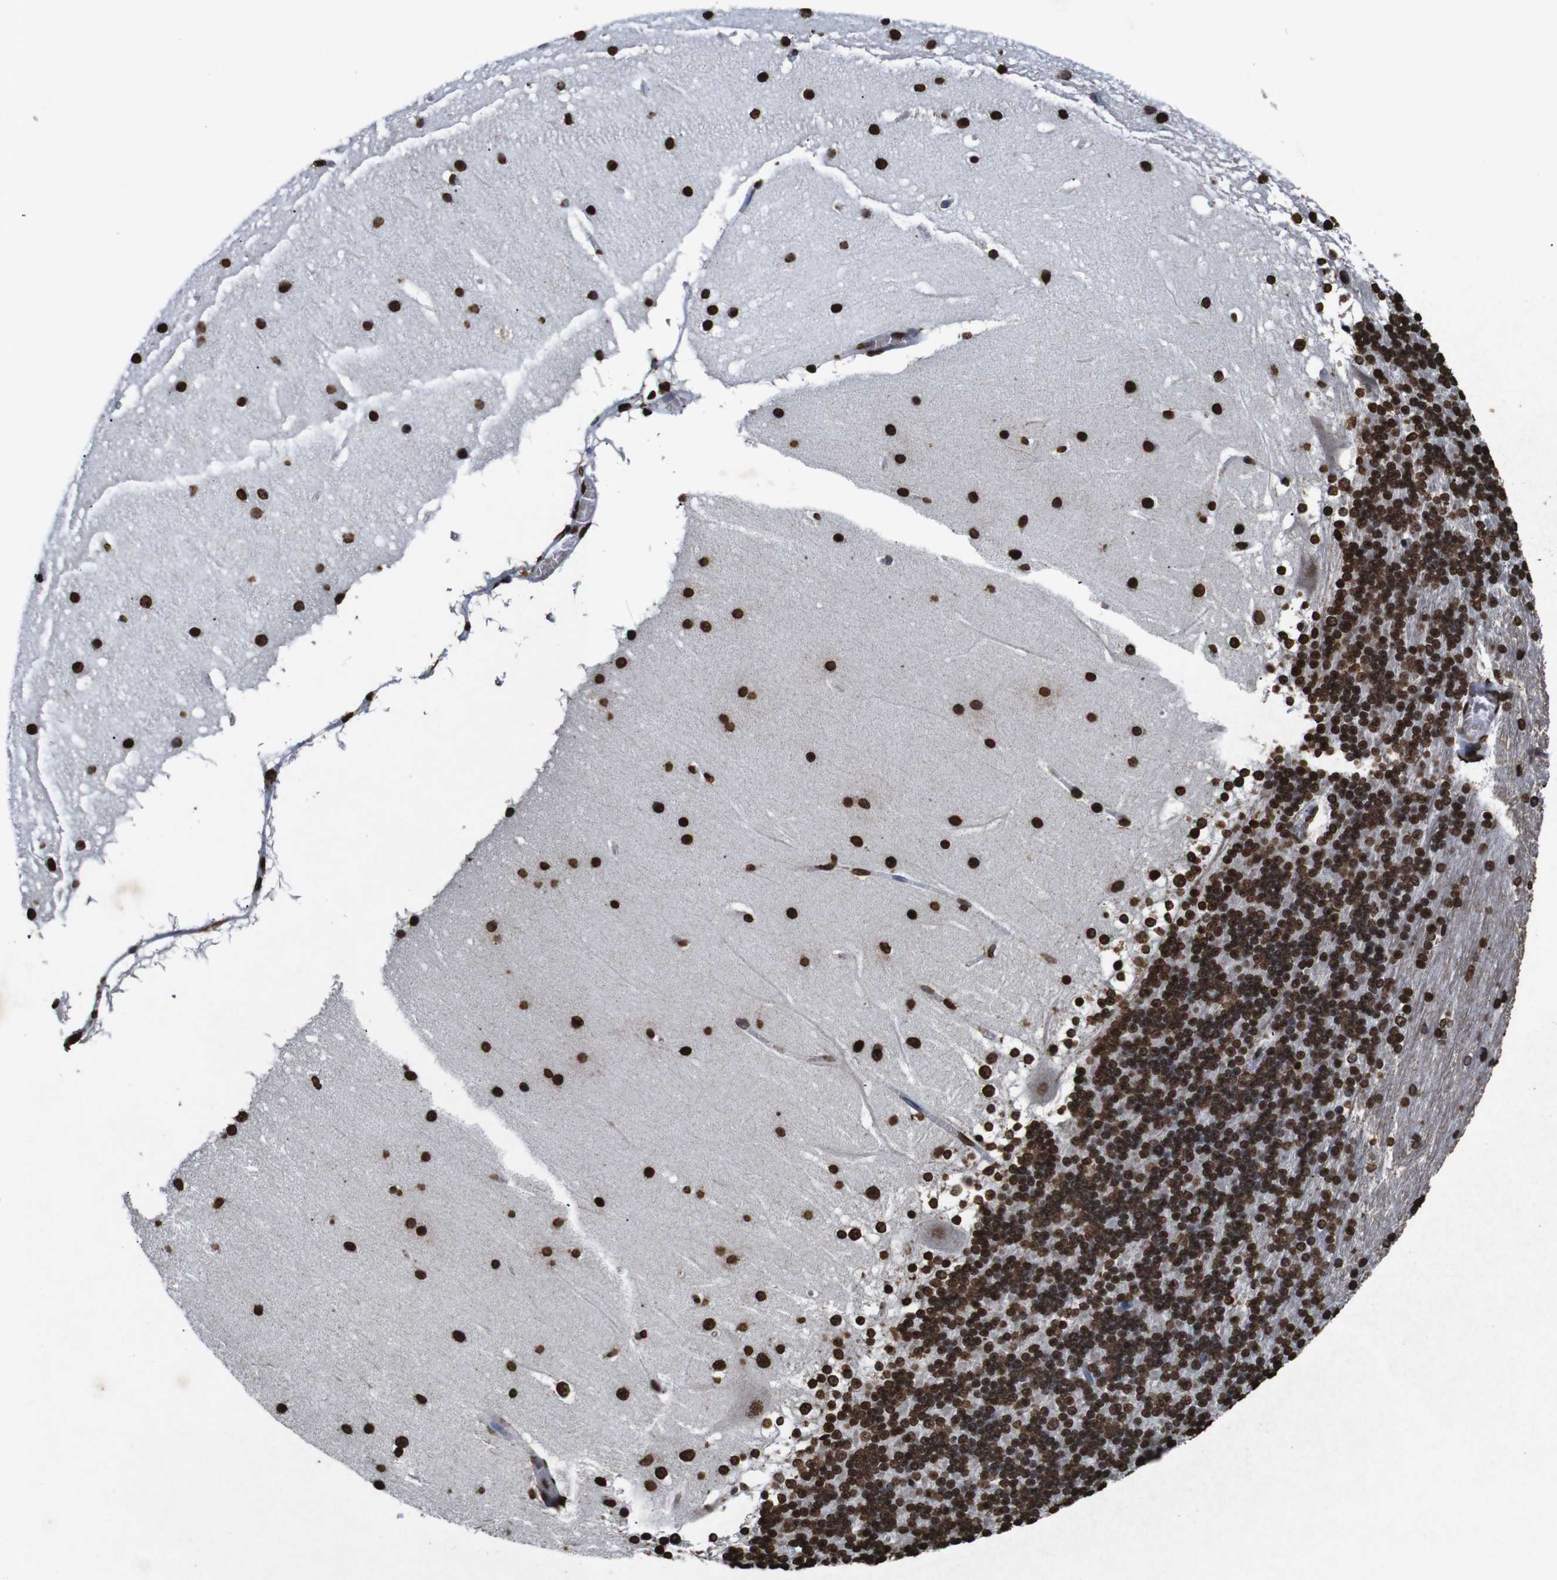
{"staining": {"intensity": "strong", "quantity": ">75%", "location": "nuclear"}, "tissue": "cerebellum", "cell_type": "Cells in granular layer", "image_type": "normal", "snomed": [{"axis": "morphology", "description": "Normal tissue, NOS"}, {"axis": "topography", "description": "Cerebellum"}], "caption": "Protein staining of unremarkable cerebellum exhibits strong nuclear expression in approximately >75% of cells in granular layer.", "gene": "MDM2", "patient": {"sex": "female", "age": 19}}